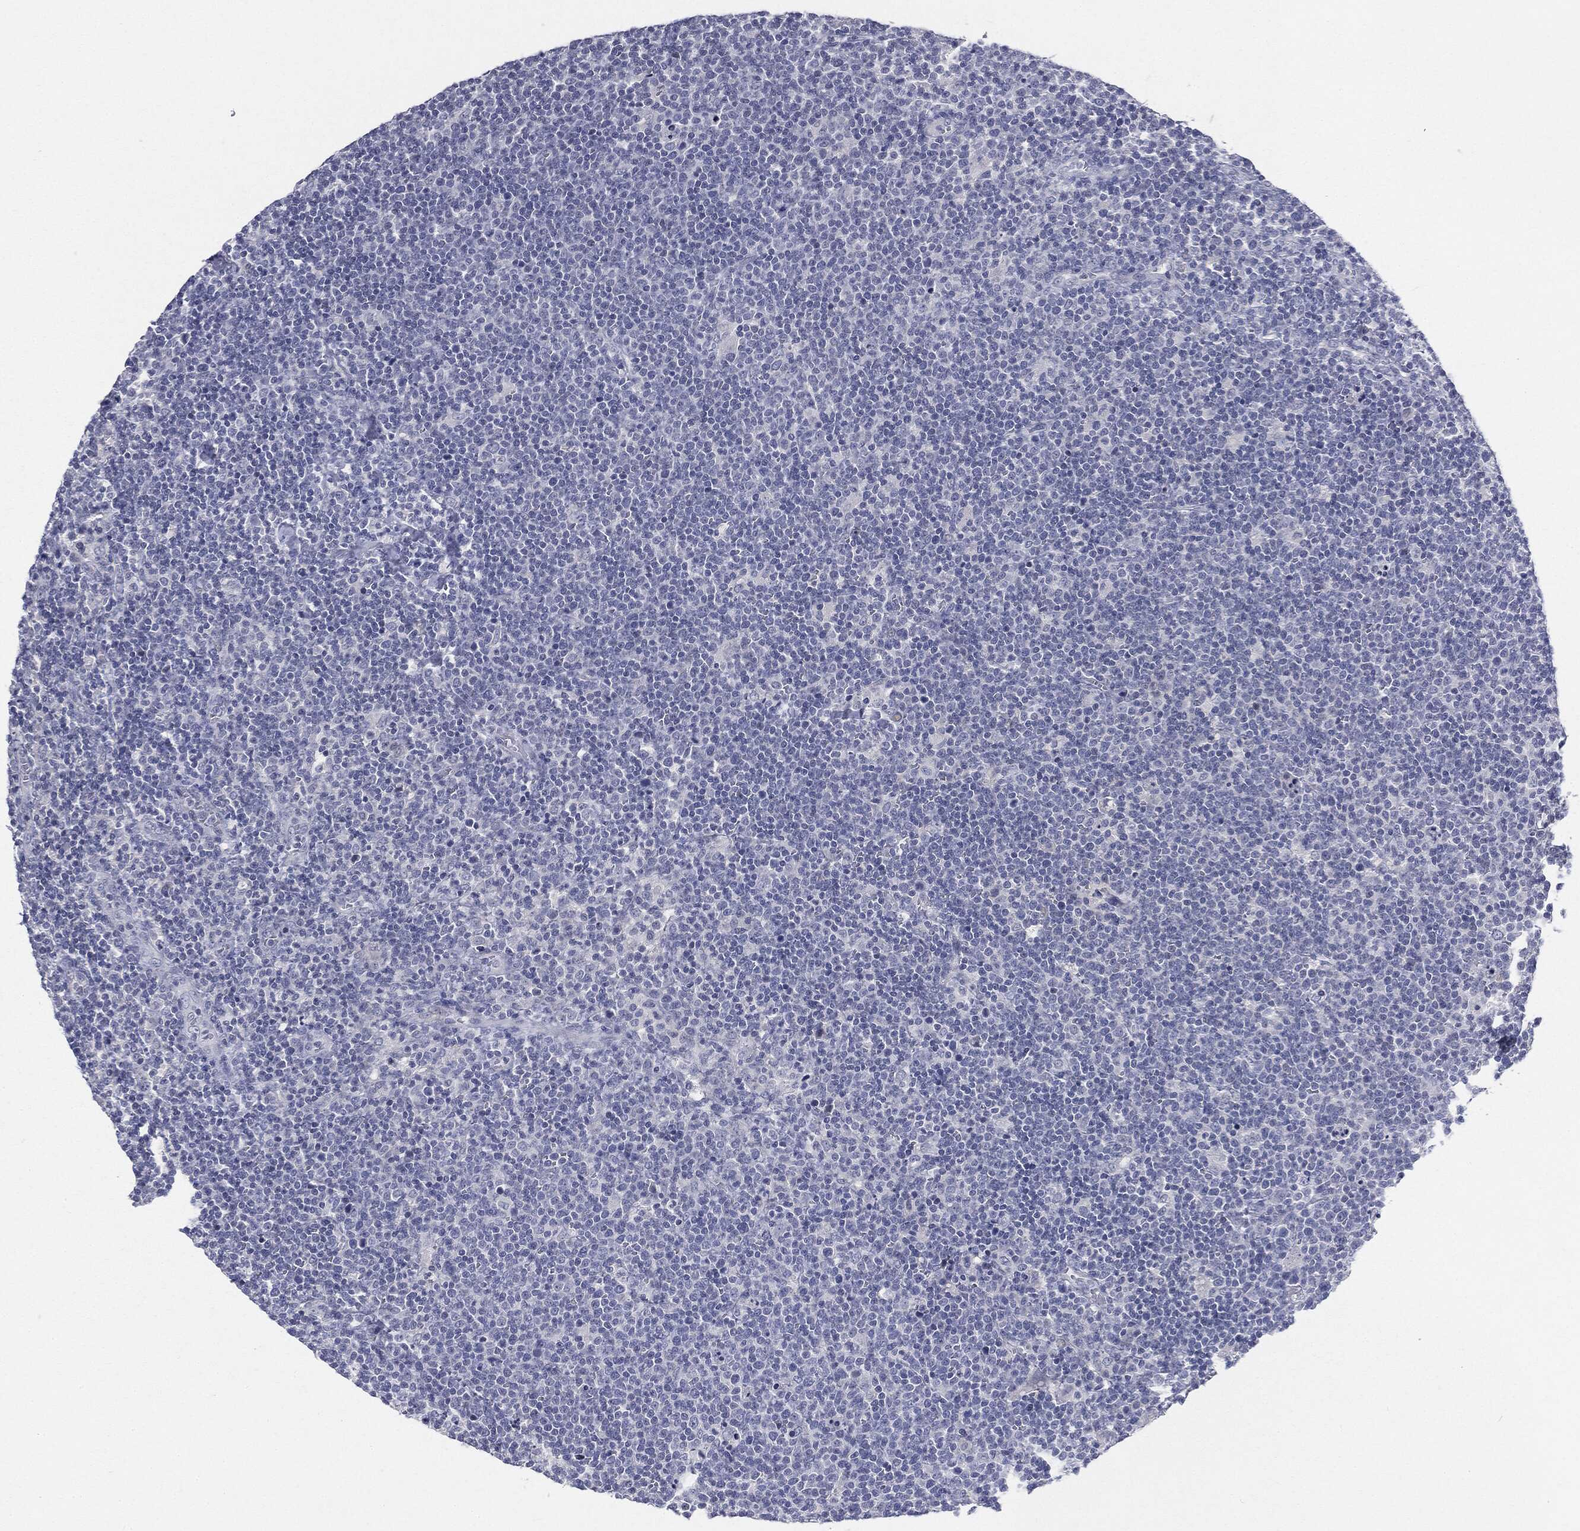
{"staining": {"intensity": "negative", "quantity": "none", "location": "none"}, "tissue": "lymphoma", "cell_type": "Tumor cells", "image_type": "cancer", "snomed": [{"axis": "morphology", "description": "Malignant lymphoma, non-Hodgkin's type, High grade"}, {"axis": "topography", "description": "Lymph node"}], "caption": "Tumor cells are negative for protein expression in human lymphoma. Nuclei are stained in blue.", "gene": "CGB1", "patient": {"sex": "male", "age": 61}}